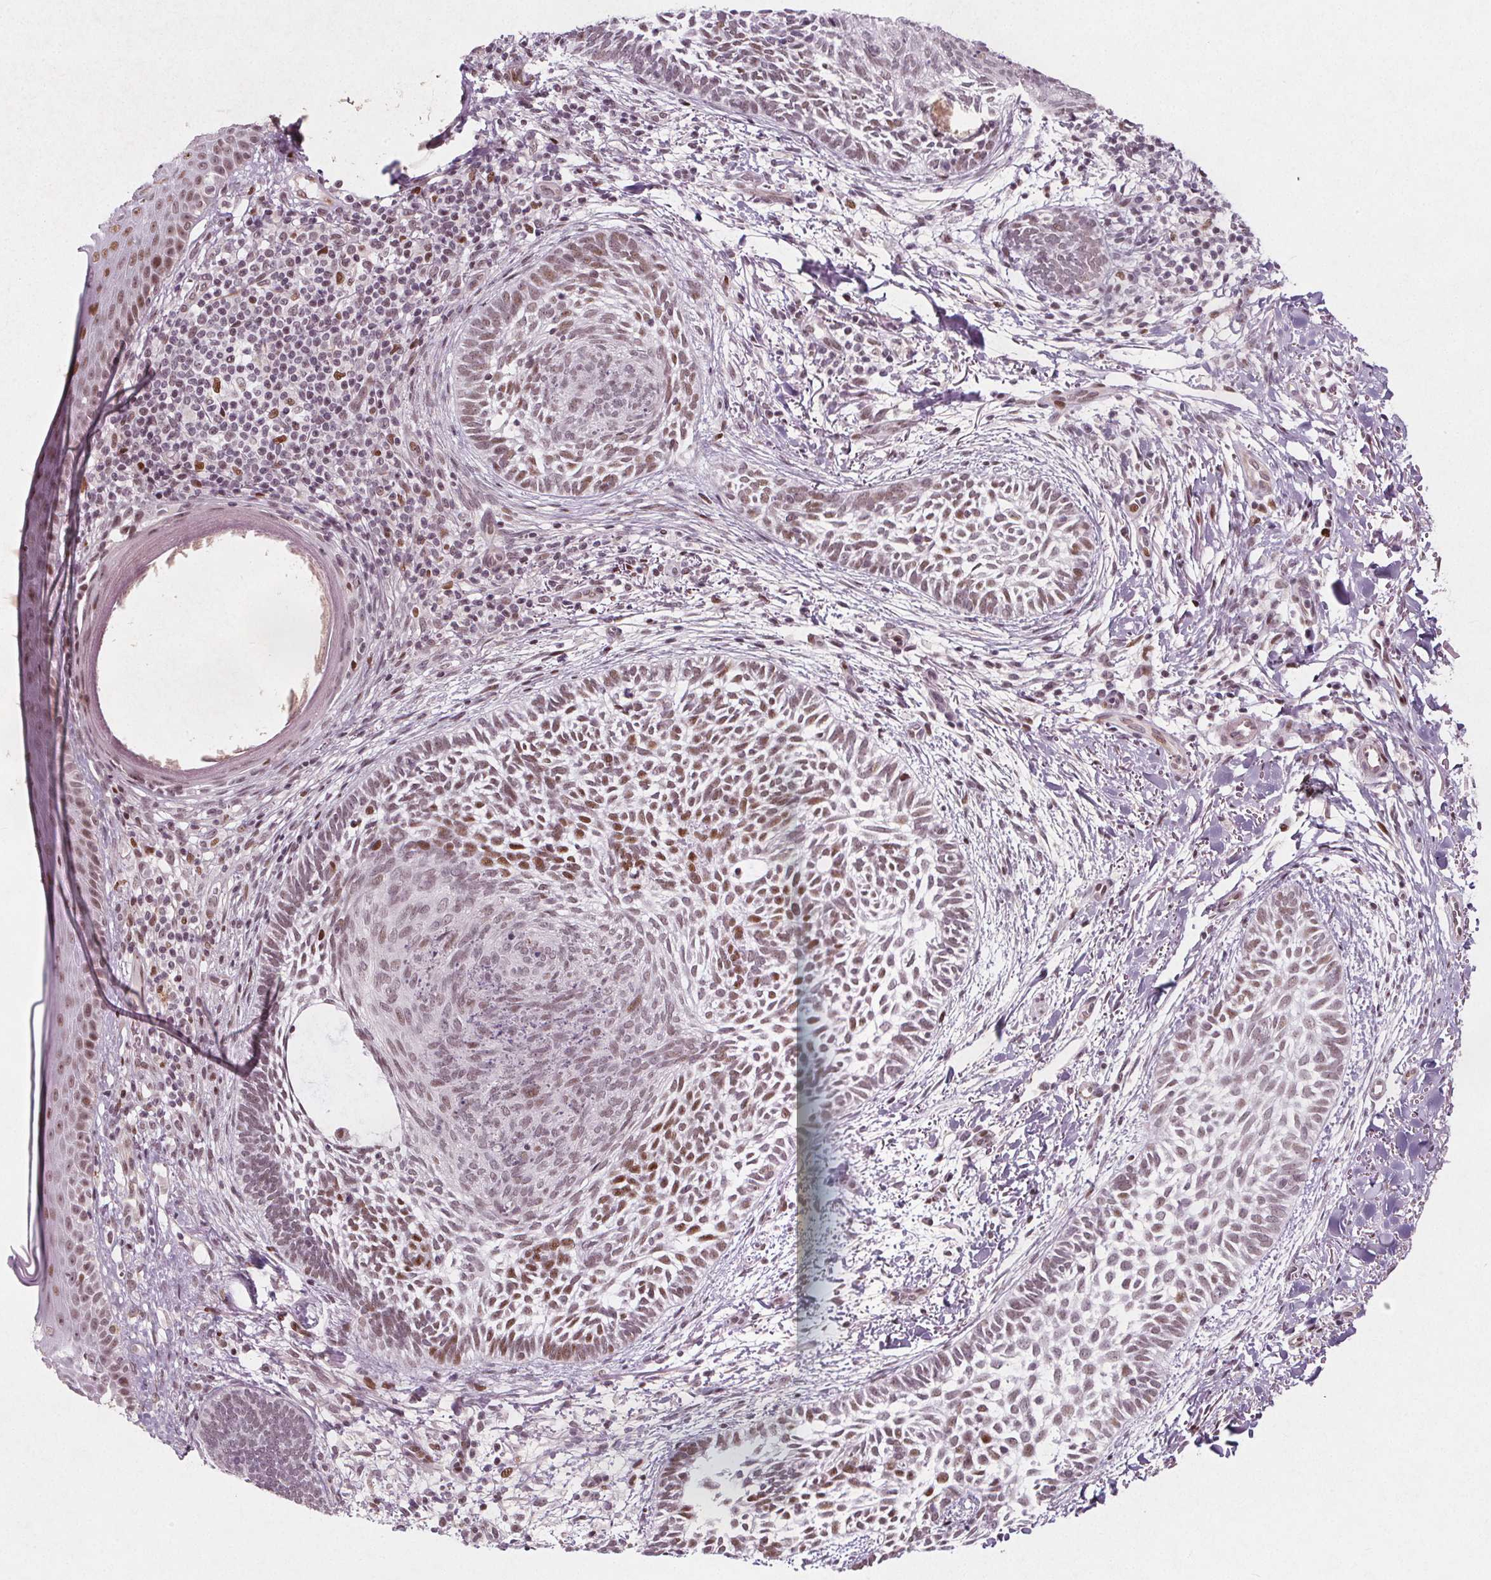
{"staining": {"intensity": "moderate", "quantity": "25%-75%", "location": "nuclear"}, "tissue": "skin cancer", "cell_type": "Tumor cells", "image_type": "cancer", "snomed": [{"axis": "morphology", "description": "Normal tissue, NOS"}, {"axis": "morphology", "description": "Basal cell carcinoma"}, {"axis": "topography", "description": "Skin"}], "caption": "The micrograph displays staining of skin cancer (basal cell carcinoma), revealing moderate nuclear protein positivity (brown color) within tumor cells.", "gene": "TAF6L", "patient": {"sex": "male", "age": 46}}